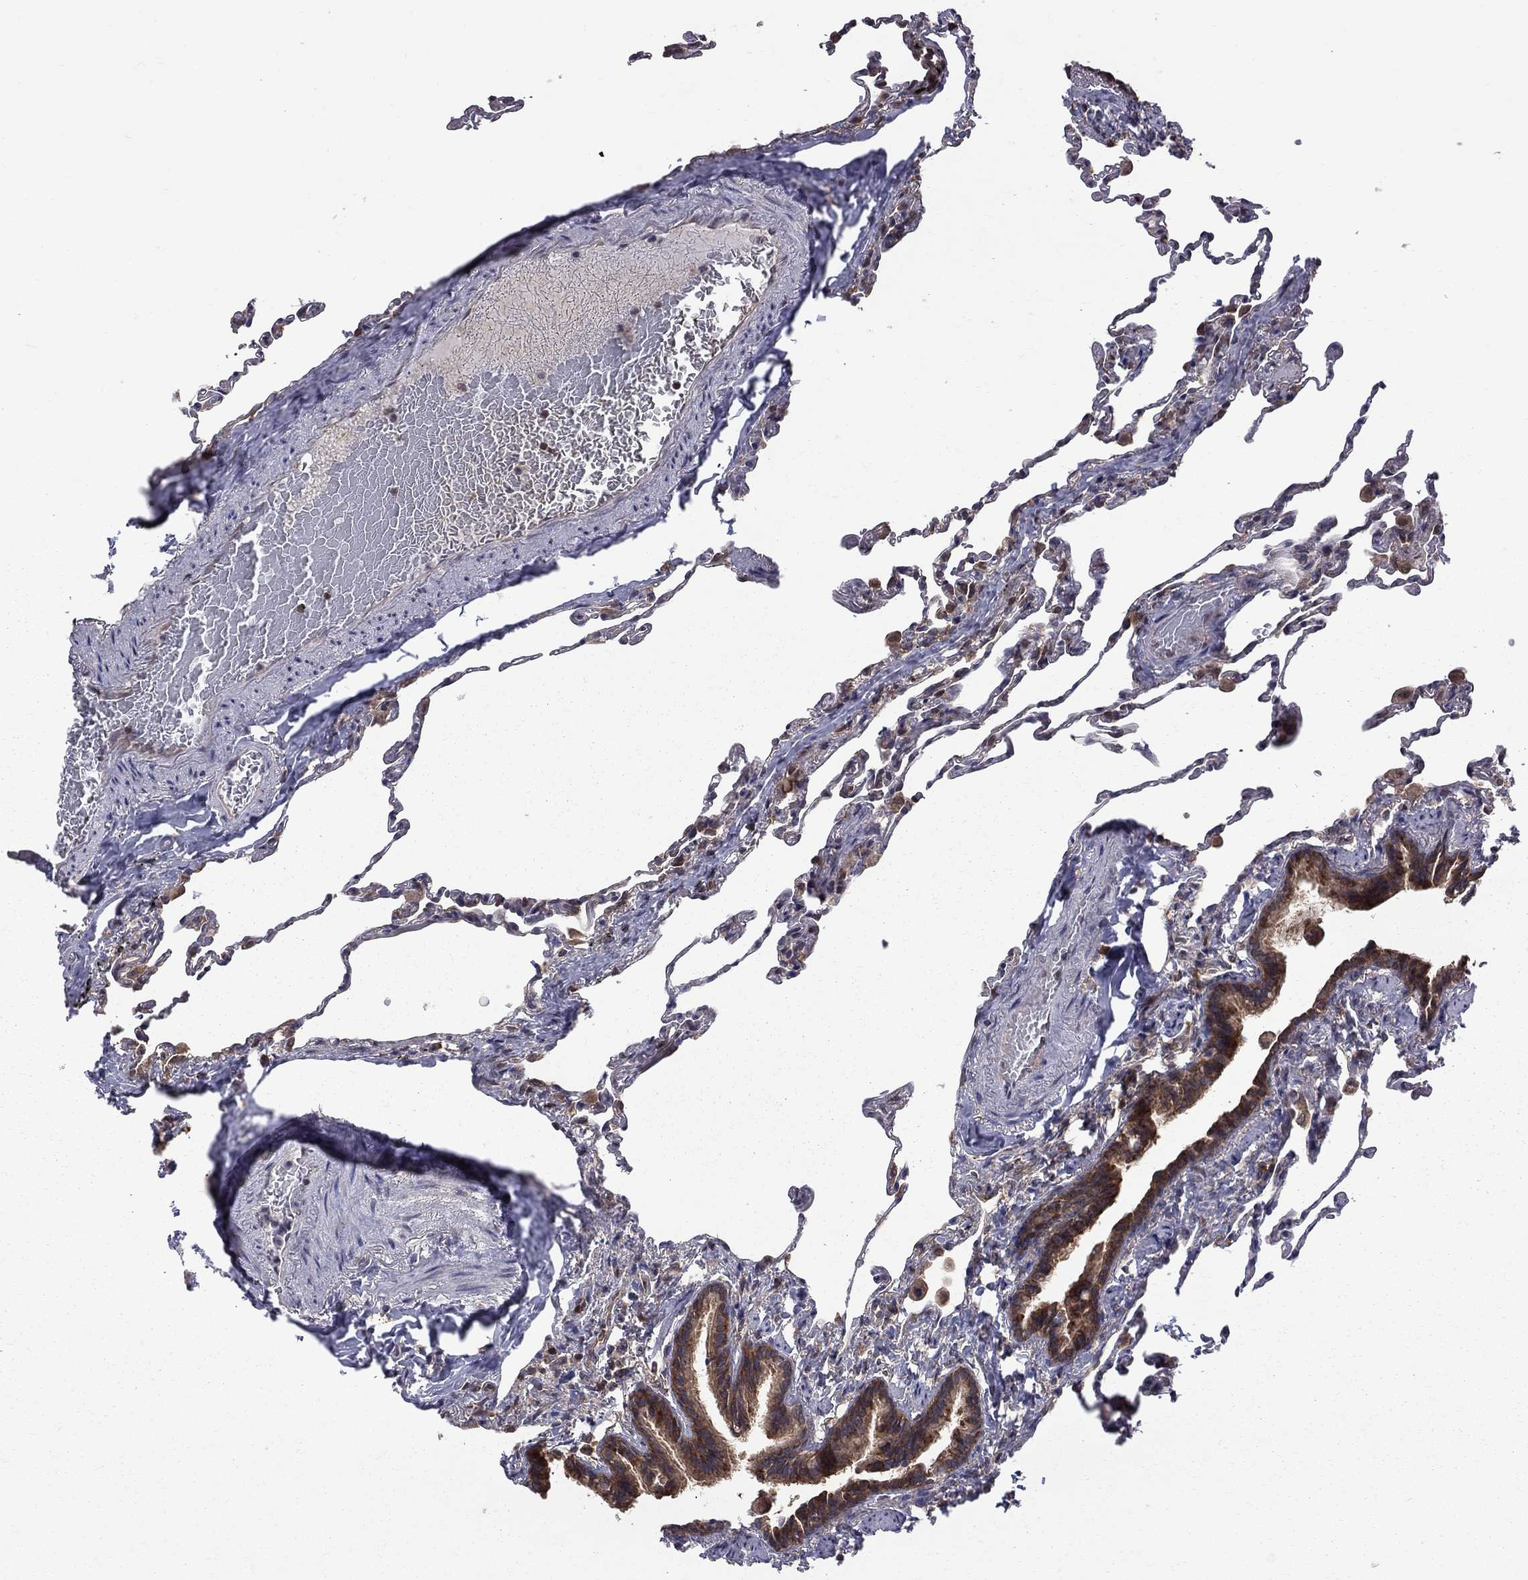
{"staining": {"intensity": "moderate", "quantity": "<25%", "location": "cytoplasmic/membranous"}, "tissue": "lung", "cell_type": "Alveolar cells", "image_type": "normal", "snomed": [{"axis": "morphology", "description": "Normal tissue, NOS"}, {"axis": "topography", "description": "Lung"}], "caption": "IHC (DAB (3,3'-diaminobenzidine)) staining of unremarkable lung demonstrates moderate cytoplasmic/membranous protein staining in approximately <25% of alveolar cells. (DAB (3,3'-diaminobenzidine) IHC with brightfield microscopy, high magnification).", "gene": "NAA50", "patient": {"sex": "female", "age": 57}}